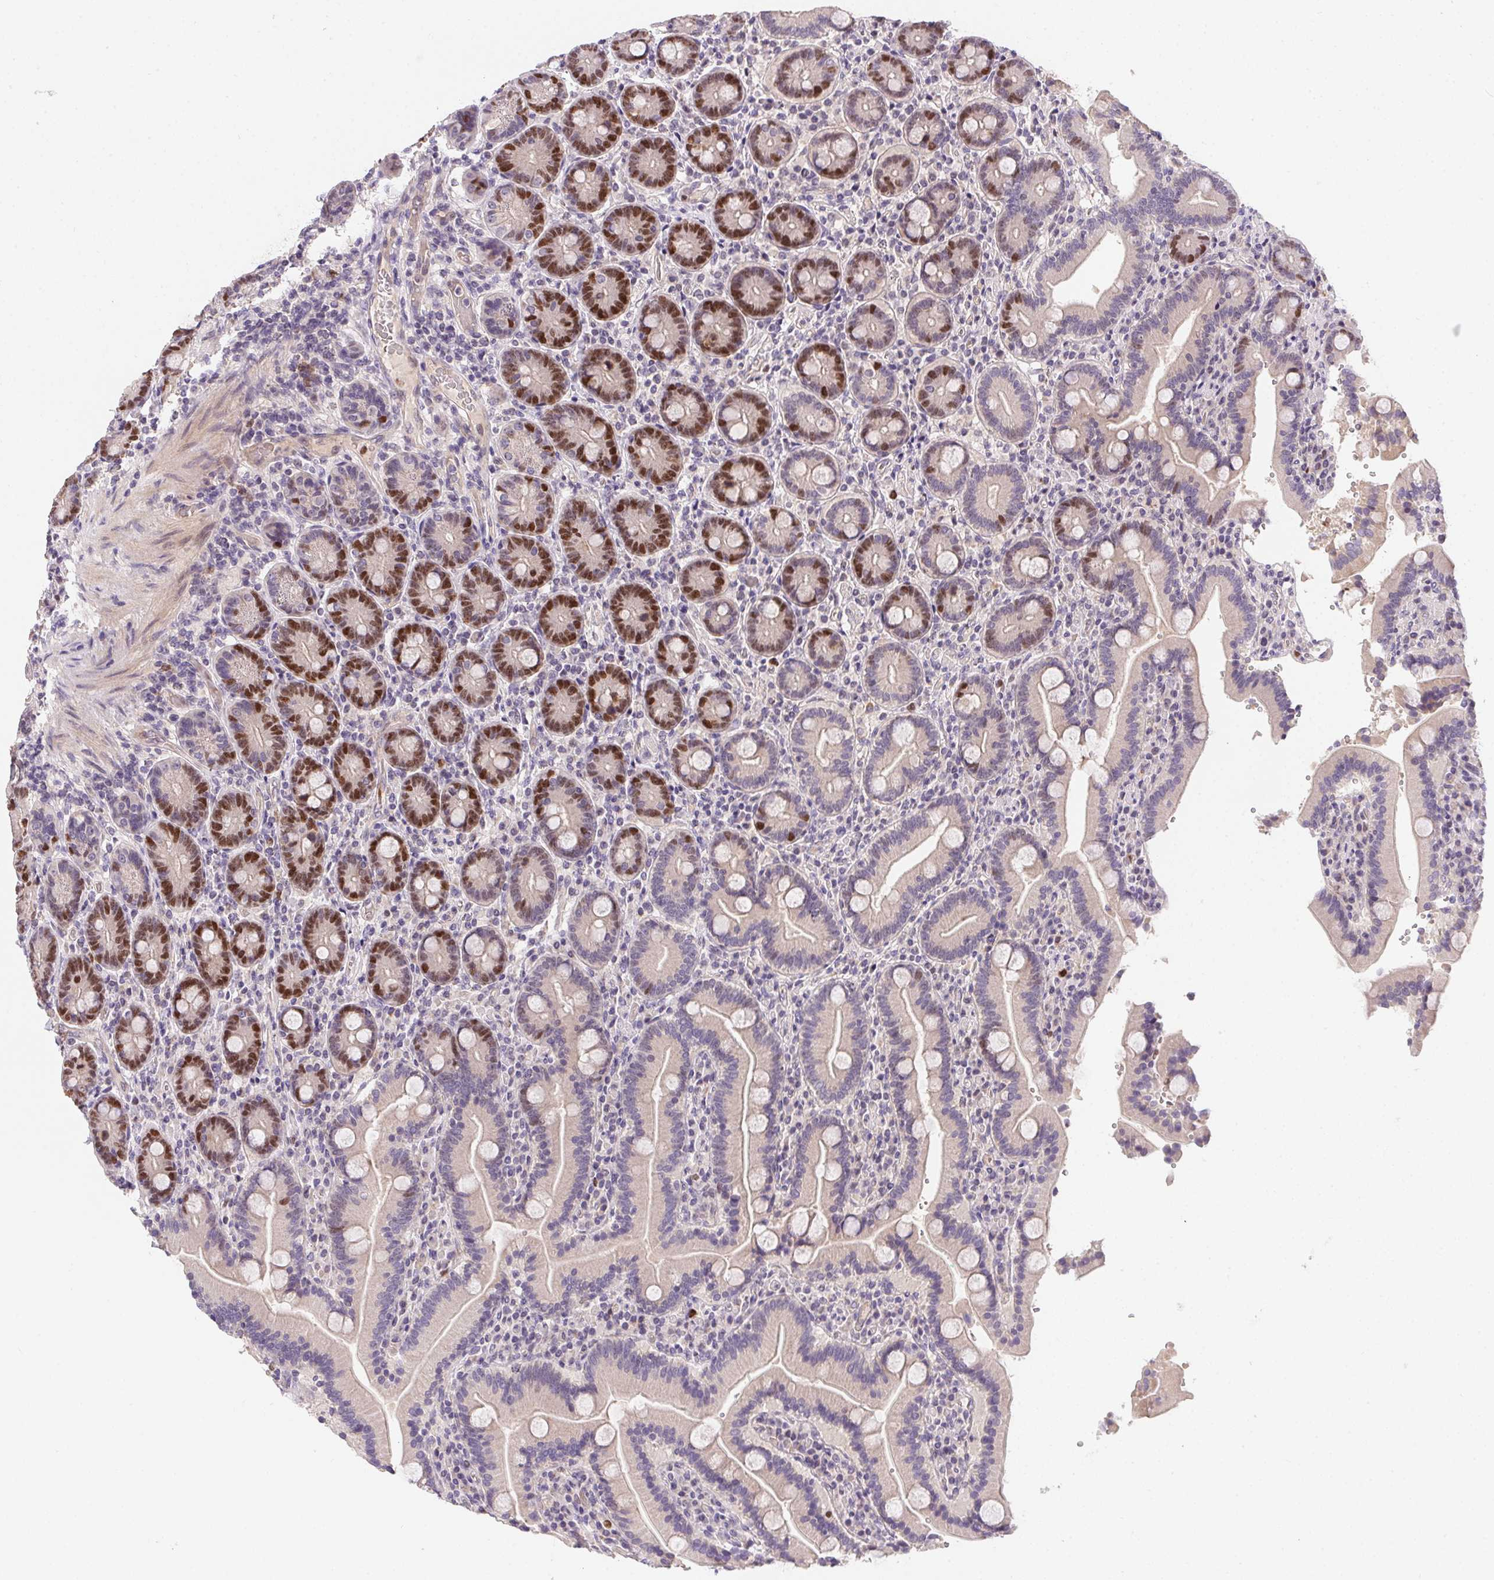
{"staining": {"intensity": "moderate", "quantity": "25%-75%", "location": "nuclear"}, "tissue": "duodenum", "cell_type": "Glandular cells", "image_type": "normal", "snomed": [{"axis": "morphology", "description": "Normal tissue, NOS"}, {"axis": "topography", "description": "Duodenum"}], "caption": "Glandular cells demonstrate medium levels of moderate nuclear expression in about 25%-75% of cells in normal duodenum. The protein of interest is stained brown, and the nuclei are stained in blue (DAB IHC with brightfield microscopy, high magnification).", "gene": "HELLS", "patient": {"sex": "female", "age": 62}}